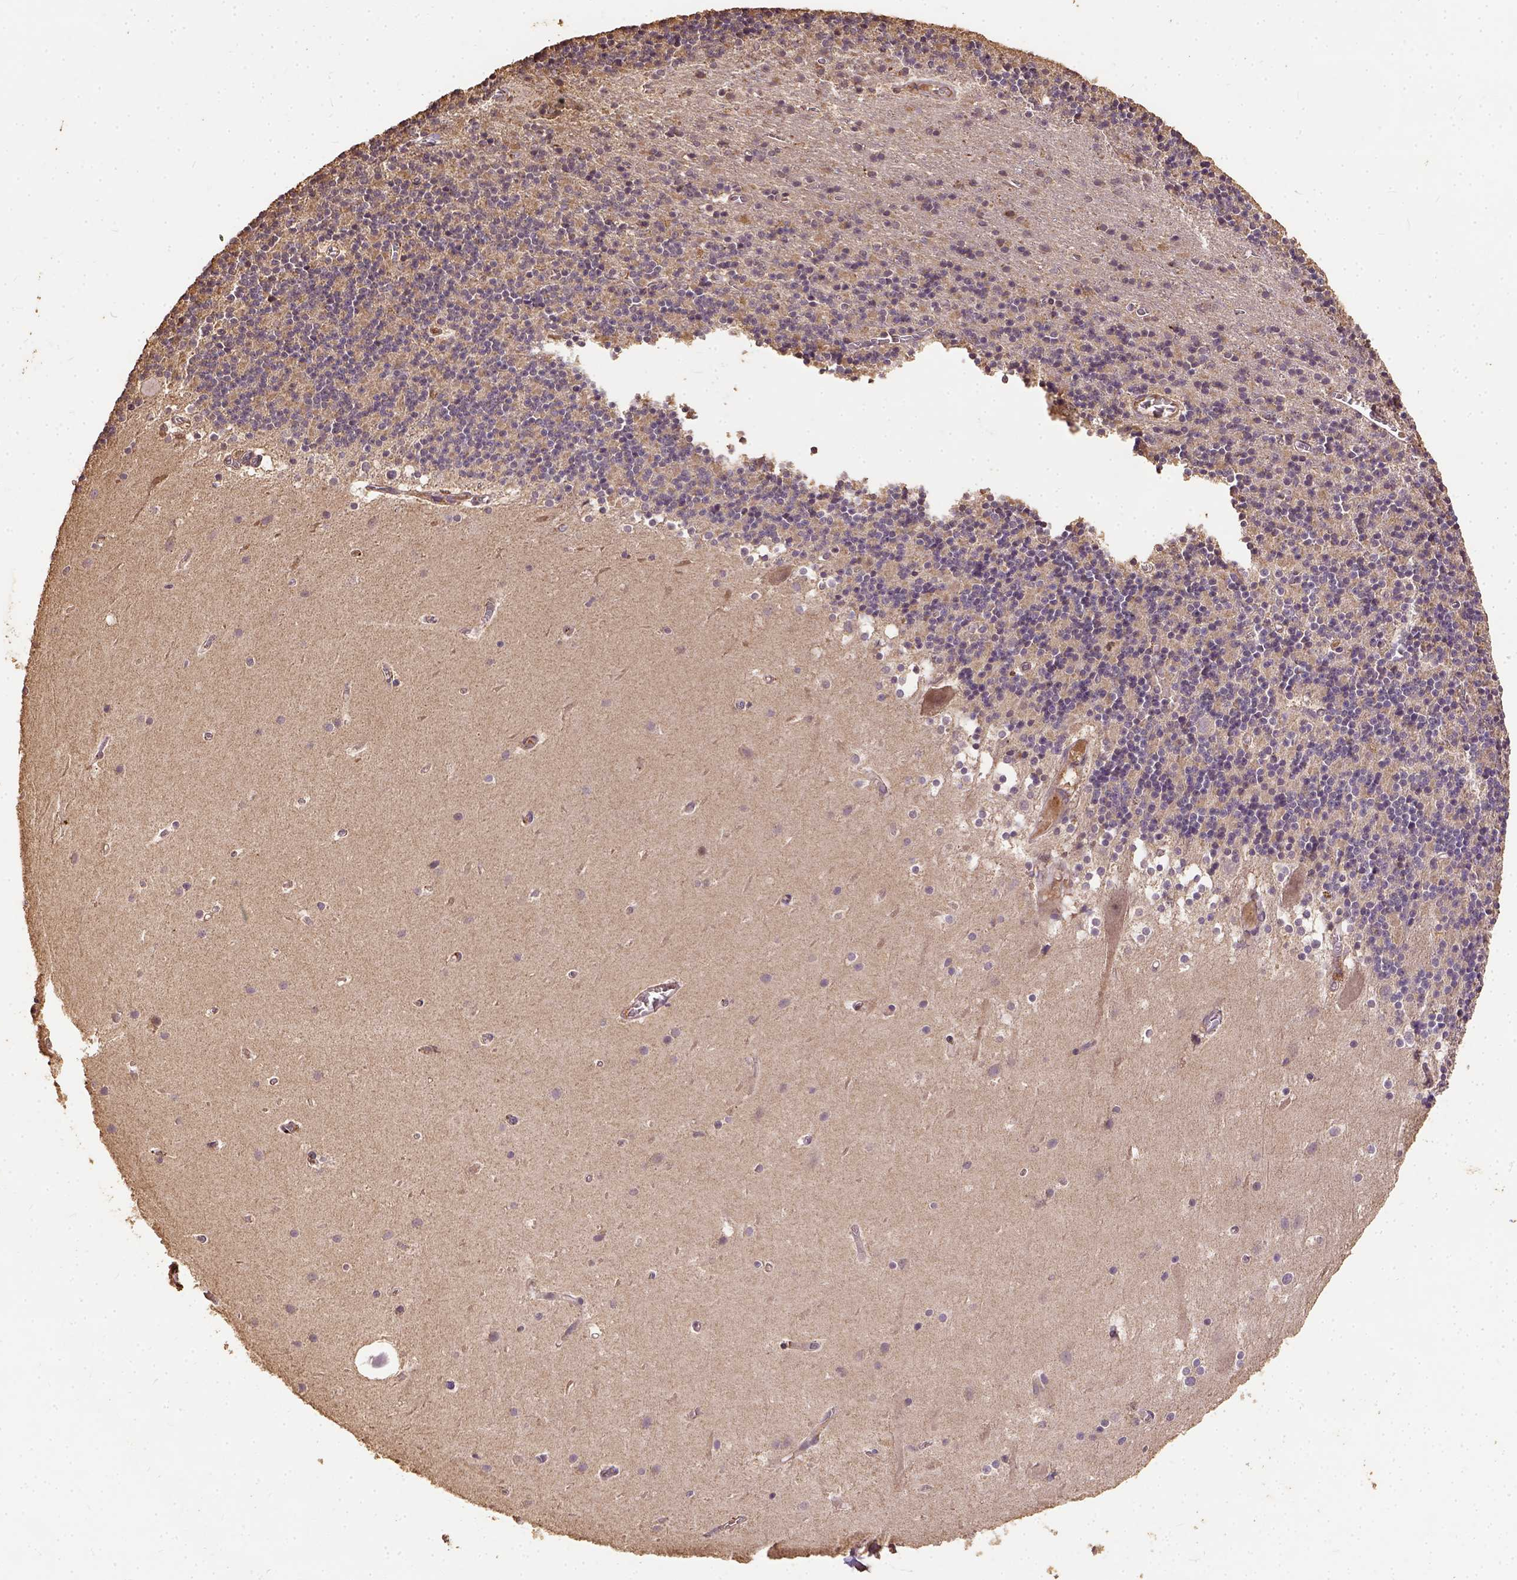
{"staining": {"intensity": "weak", "quantity": ">75%", "location": "cytoplasmic/membranous"}, "tissue": "cerebellum", "cell_type": "Cells in granular layer", "image_type": "normal", "snomed": [{"axis": "morphology", "description": "Normal tissue, NOS"}, {"axis": "topography", "description": "Cerebellum"}], "caption": "Cells in granular layer demonstrate low levels of weak cytoplasmic/membranous positivity in about >75% of cells in benign cerebellum. (brown staining indicates protein expression, while blue staining denotes nuclei).", "gene": "ATP1B3", "patient": {"sex": "male", "age": 70}}